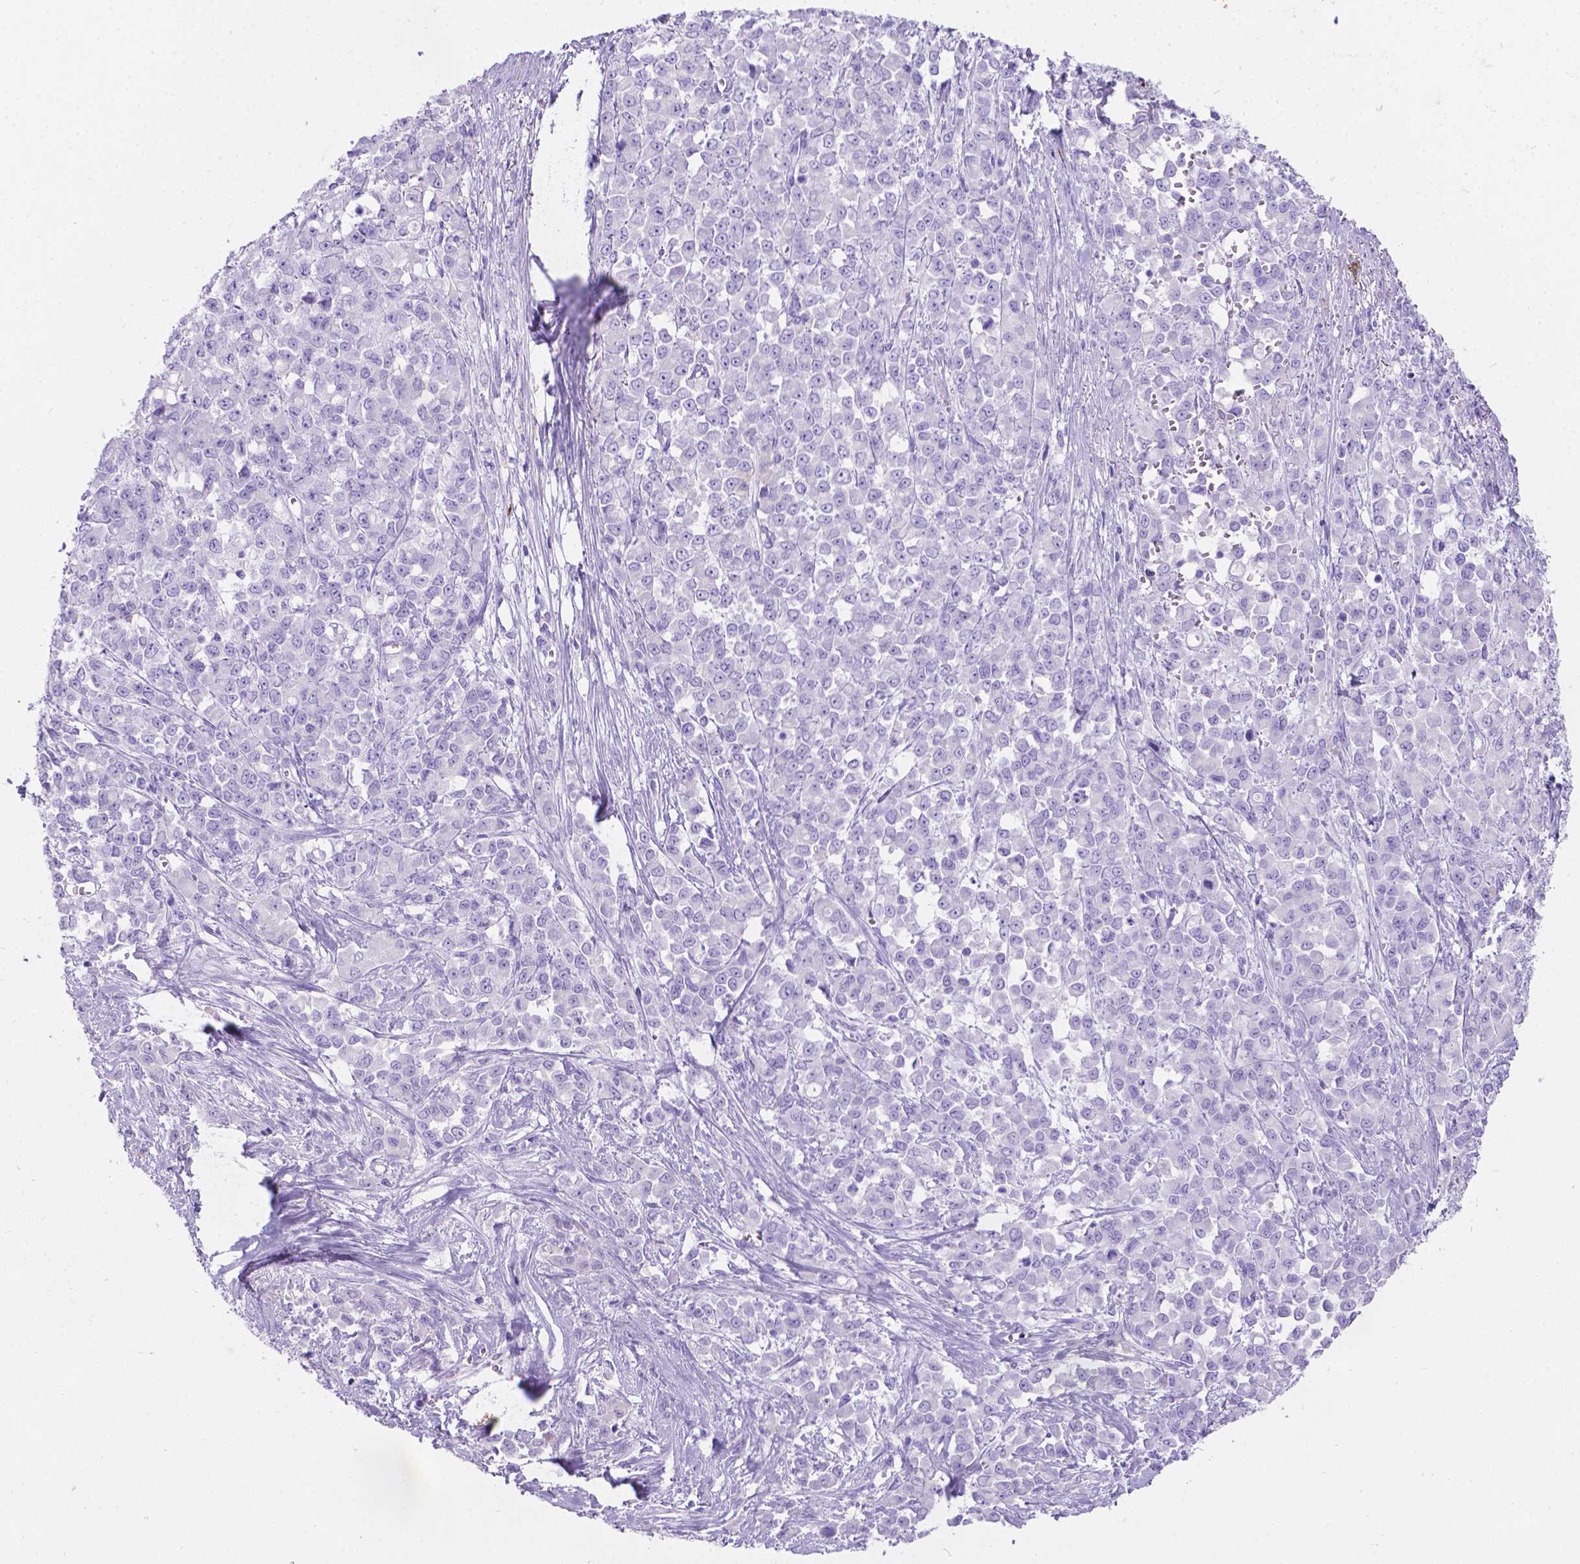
{"staining": {"intensity": "negative", "quantity": "none", "location": "none"}, "tissue": "stomach cancer", "cell_type": "Tumor cells", "image_type": "cancer", "snomed": [{"axis": "morphology", "description": "Adenocarcinoma, NOS"}, {"axis": "topography", "description": "Stomach"}], "caption": "The image exhibits no significant expression in tumor cells of stomach adenocarcinoma.", "gene": "MACF1", "patient": {"sex": "female", "age": 76}}